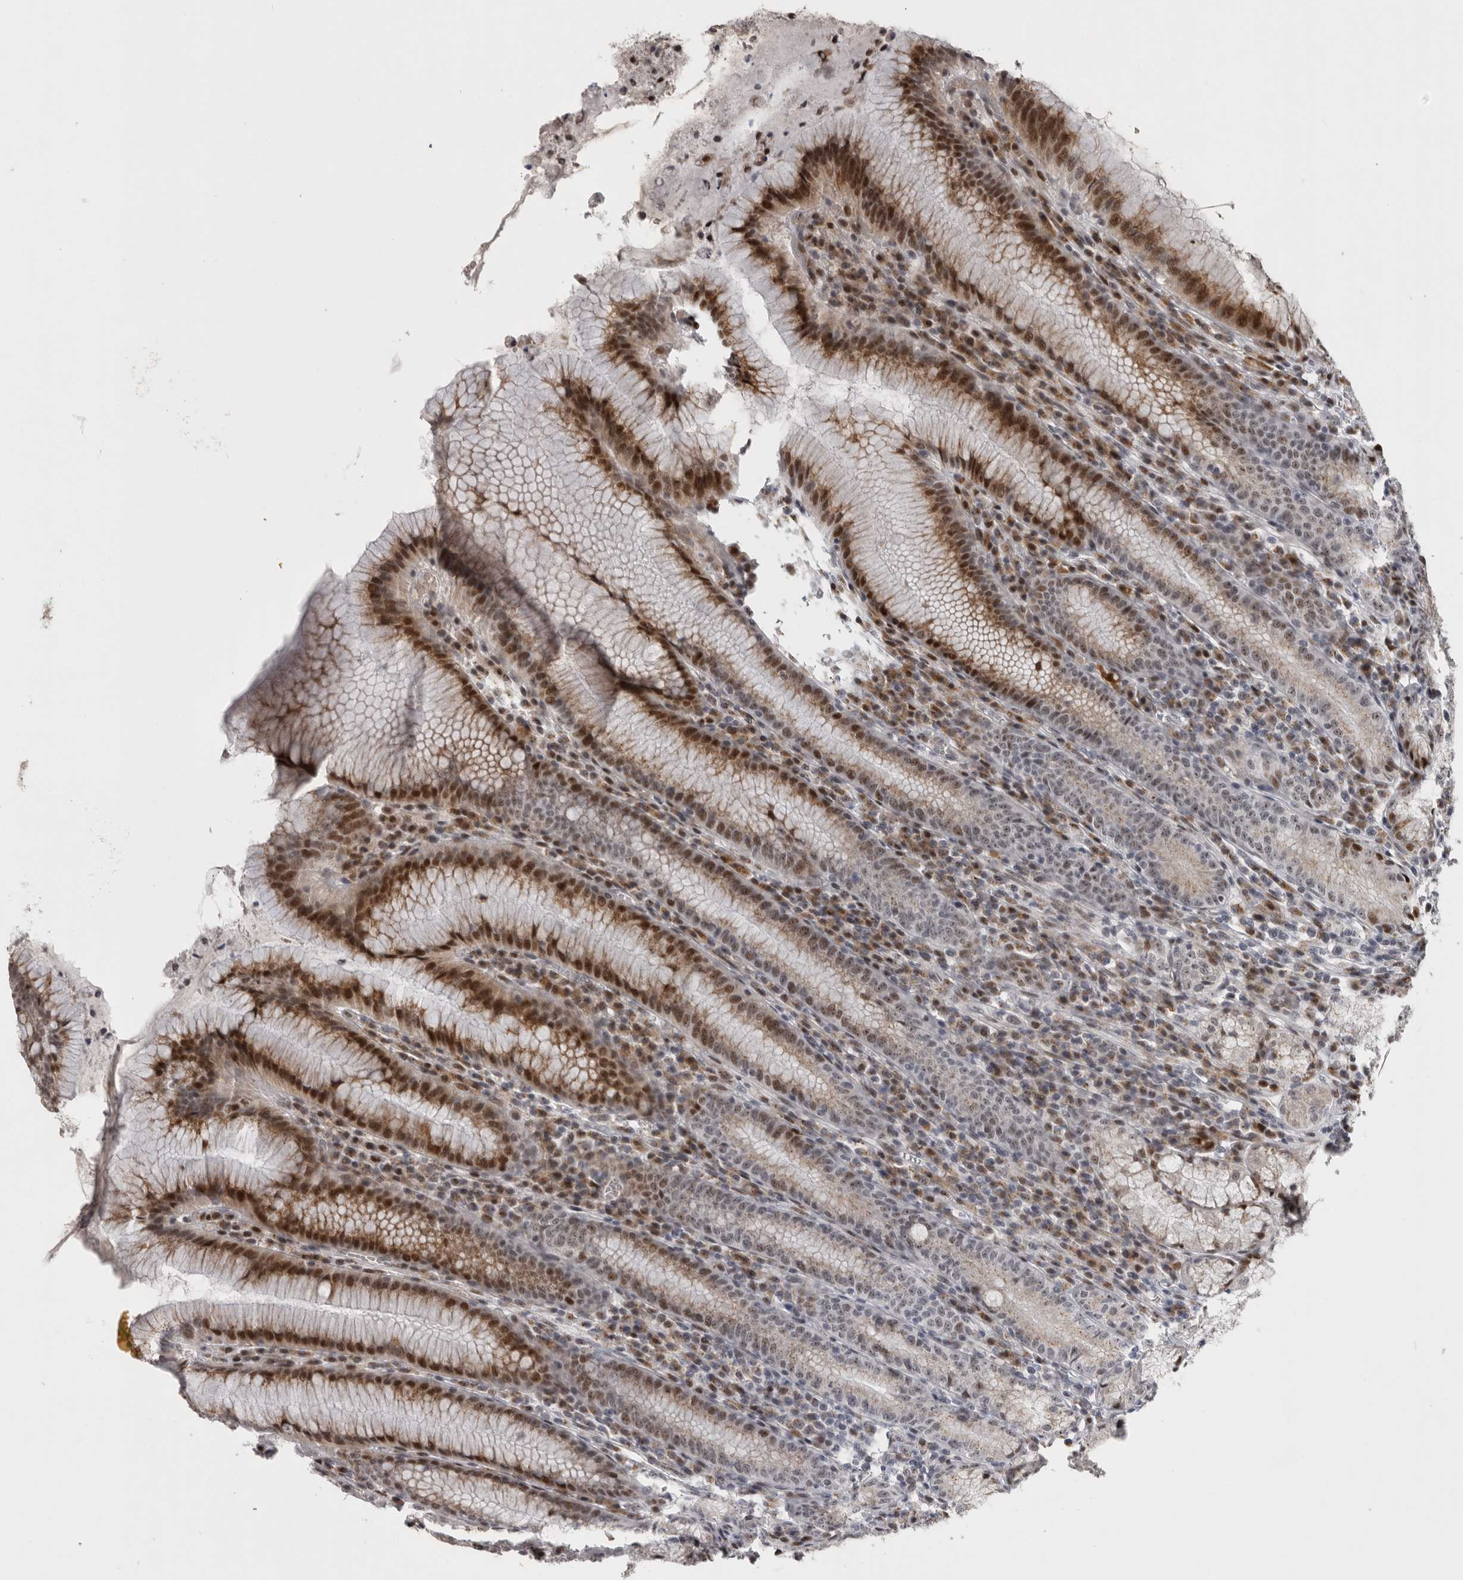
{"staining": {"intensity": "moderate", "quantity": ">75%", "location": "cytoplasmic/membranous,nuclear"}, "tissue": "stomach", "cell_type": "Glandular cells", "image_type": "normal", "snomed": [{"axis": "morphology", "description": "Normal tissue, NOS"}, {"axis": "topography", "description": "Stomach"}], "caption": "Stomach stained with DAB (3,3'-diaminobenzidine) immunohistochemistry (IHC) reveals medium levels of moderate cytoplasmic/membranous,nuclear expression in approximately >75% of glandular cells. Using DAB (3,3'-diaminobenzidine) (brown) and hematoxylin (blue) stains, captured at high magnification using brightfield microscopy.", "gene": "PCMTD1", "patient": {"sex": "male", "age": 55}}